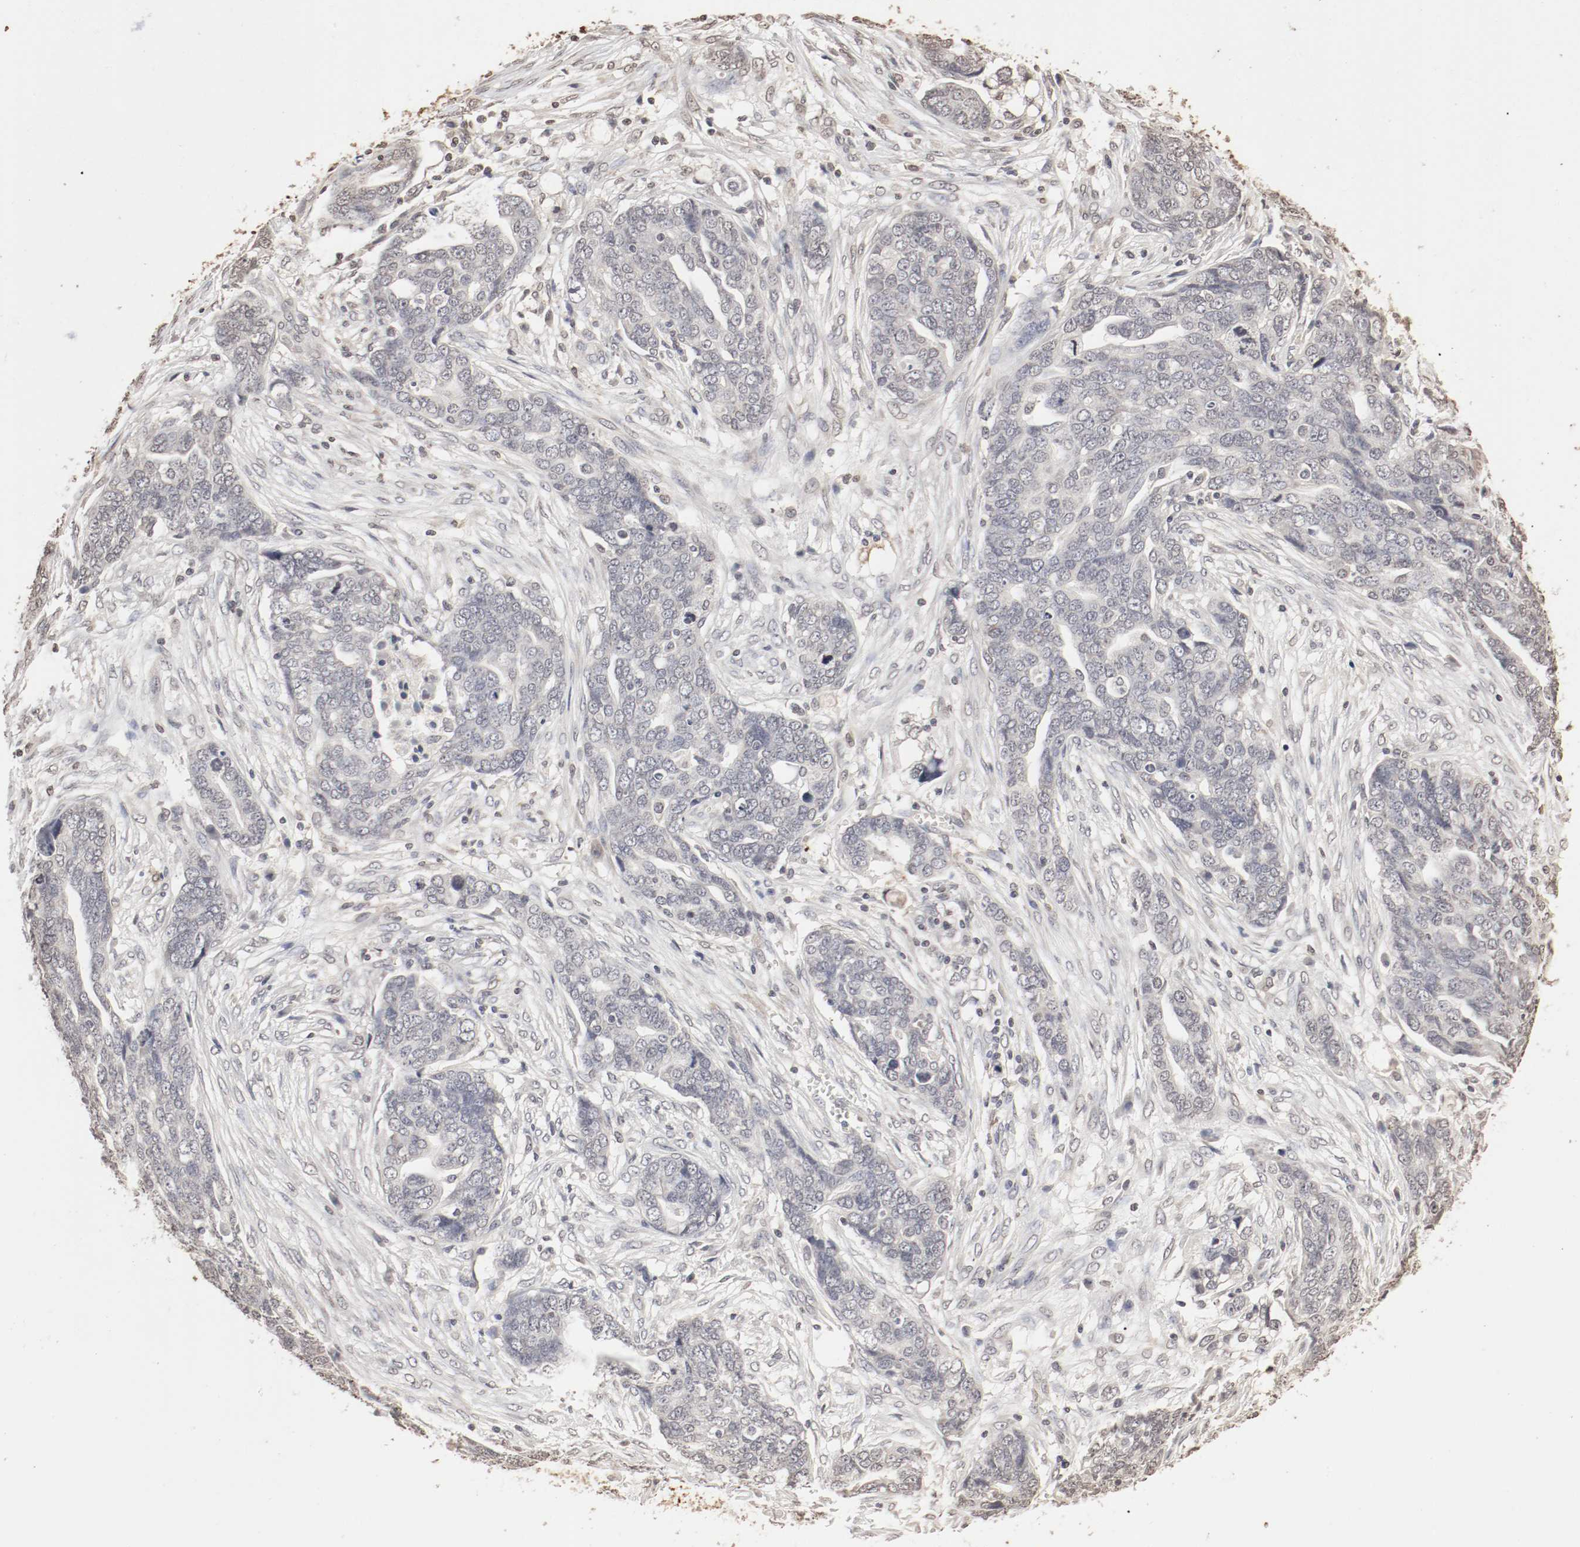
{"staining": {"intensity": "negative", "quantity": "none", "location": "none"}, "tissue": "ovarian cancer", "cell_type": "Tumor cells", "image_type": "cancer", "snomed": [{"axis": "morphology", "description": "Normal tissue, NOS"}, {"axis": "morphology", "description": "Cystadenocarcinoma, serous, NOS"}, {"axis": "topography", "description": "Fallopian tube"}, {"axis": "topography", "description": "Ovary"}], "caption": "Human serous cystadenocarcinoma (ovarian) stained for a protein using immunohistochemistry (IHC) exhibits no expression in tumor cells.", "gene": "WASL", "patient": {"sex": "female", "age": 56}}